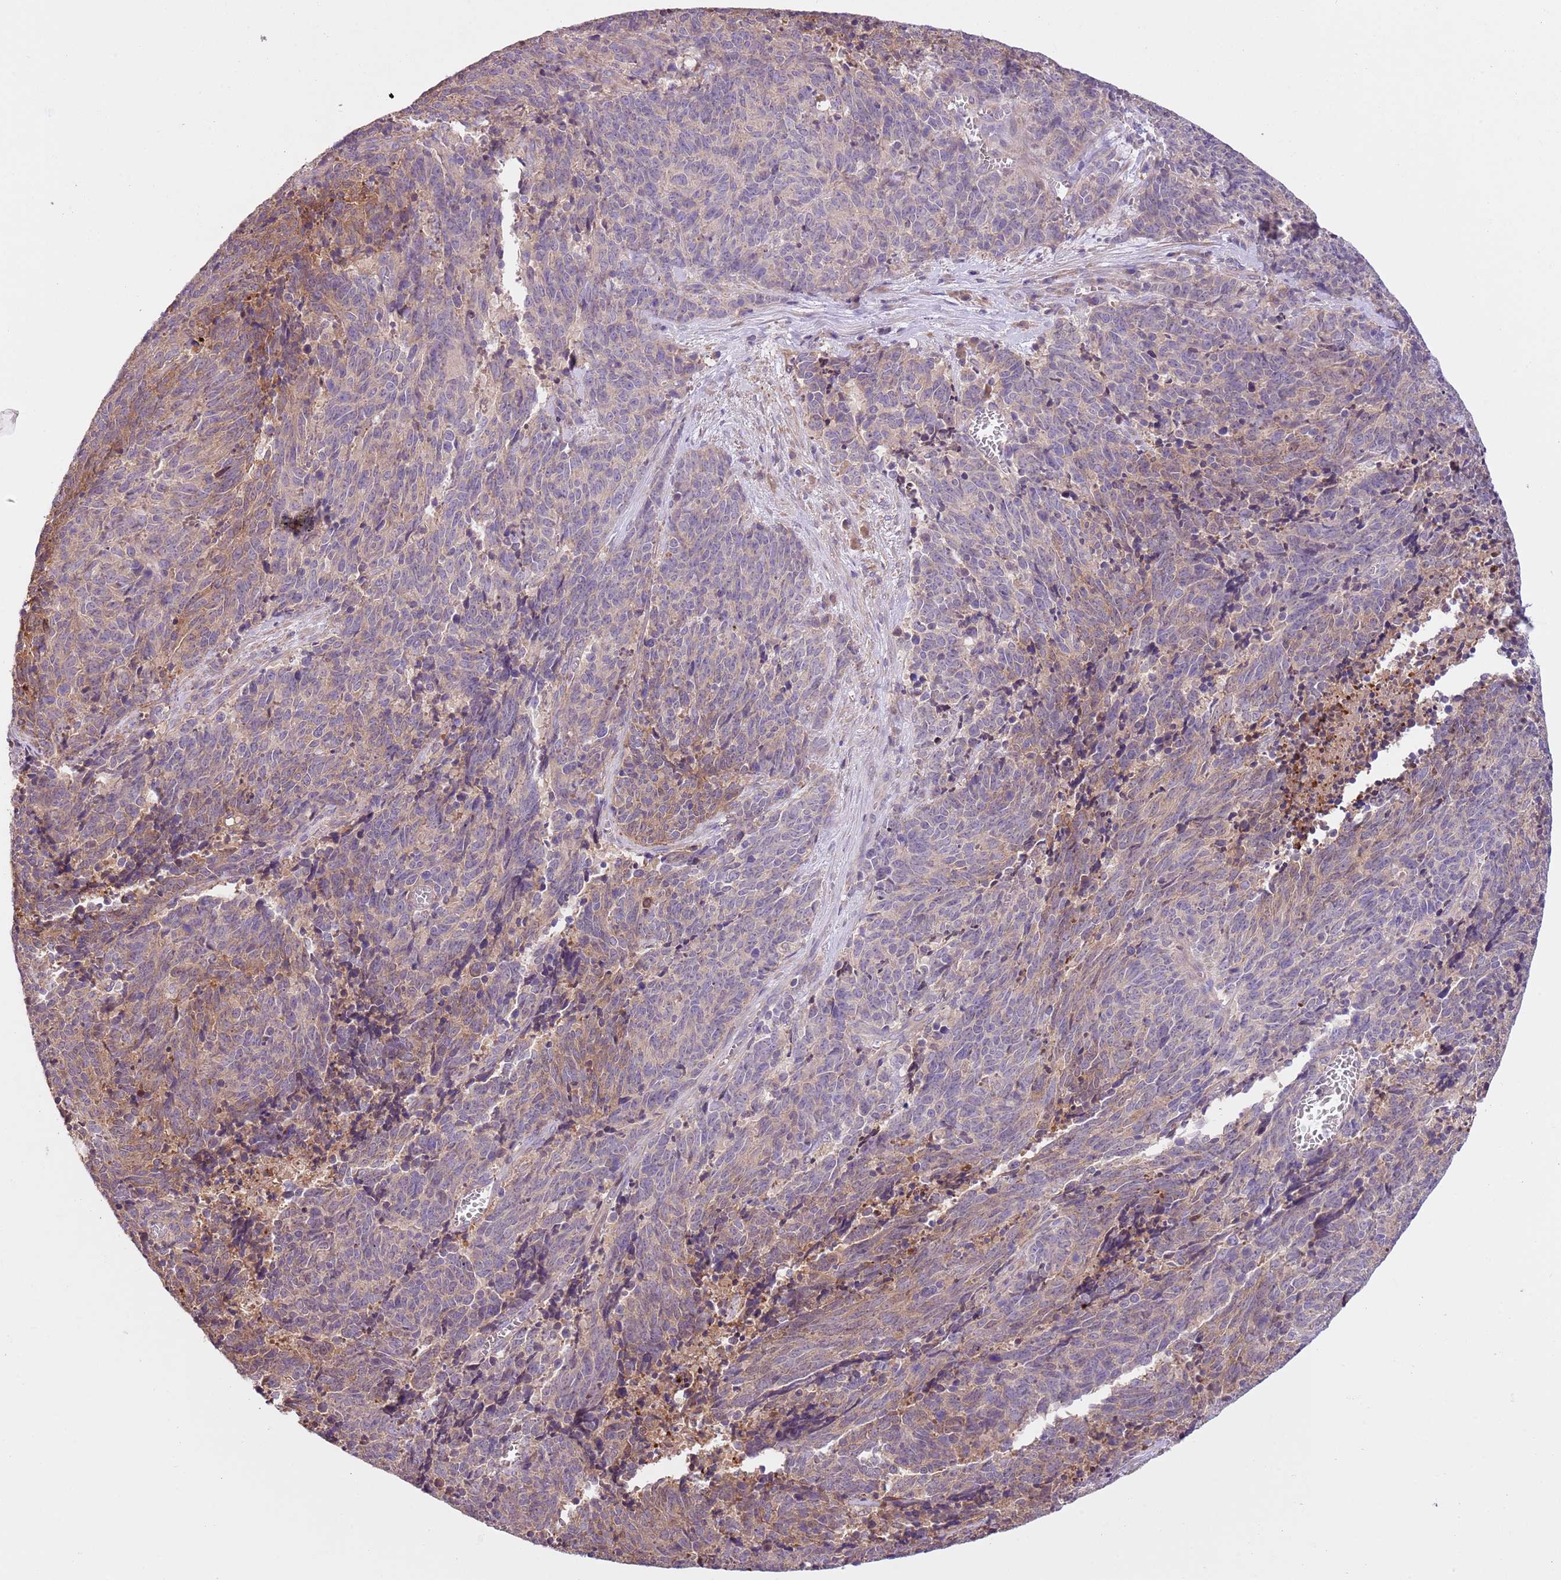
{"staining": {"intensity": "weak", "quantity": "<25%", "location": "cytoplasmic/membranous"}, "tissue": "cervical cancer", "cell_type": "Tumor cells", "image_type": "cancer", "snomed": [{"axis": "morphology", "description": "Squamous cell carcinoma, NOS"}, {"axis": "topography", "description": "Cervix"}], "caption": "Immunohistochemical staining of cervical squamous cell carcinoma demonstrates no significant staining in tumor cells.", "gene": "FAM89B", "patient": {"sex": "female", "age": 29}}